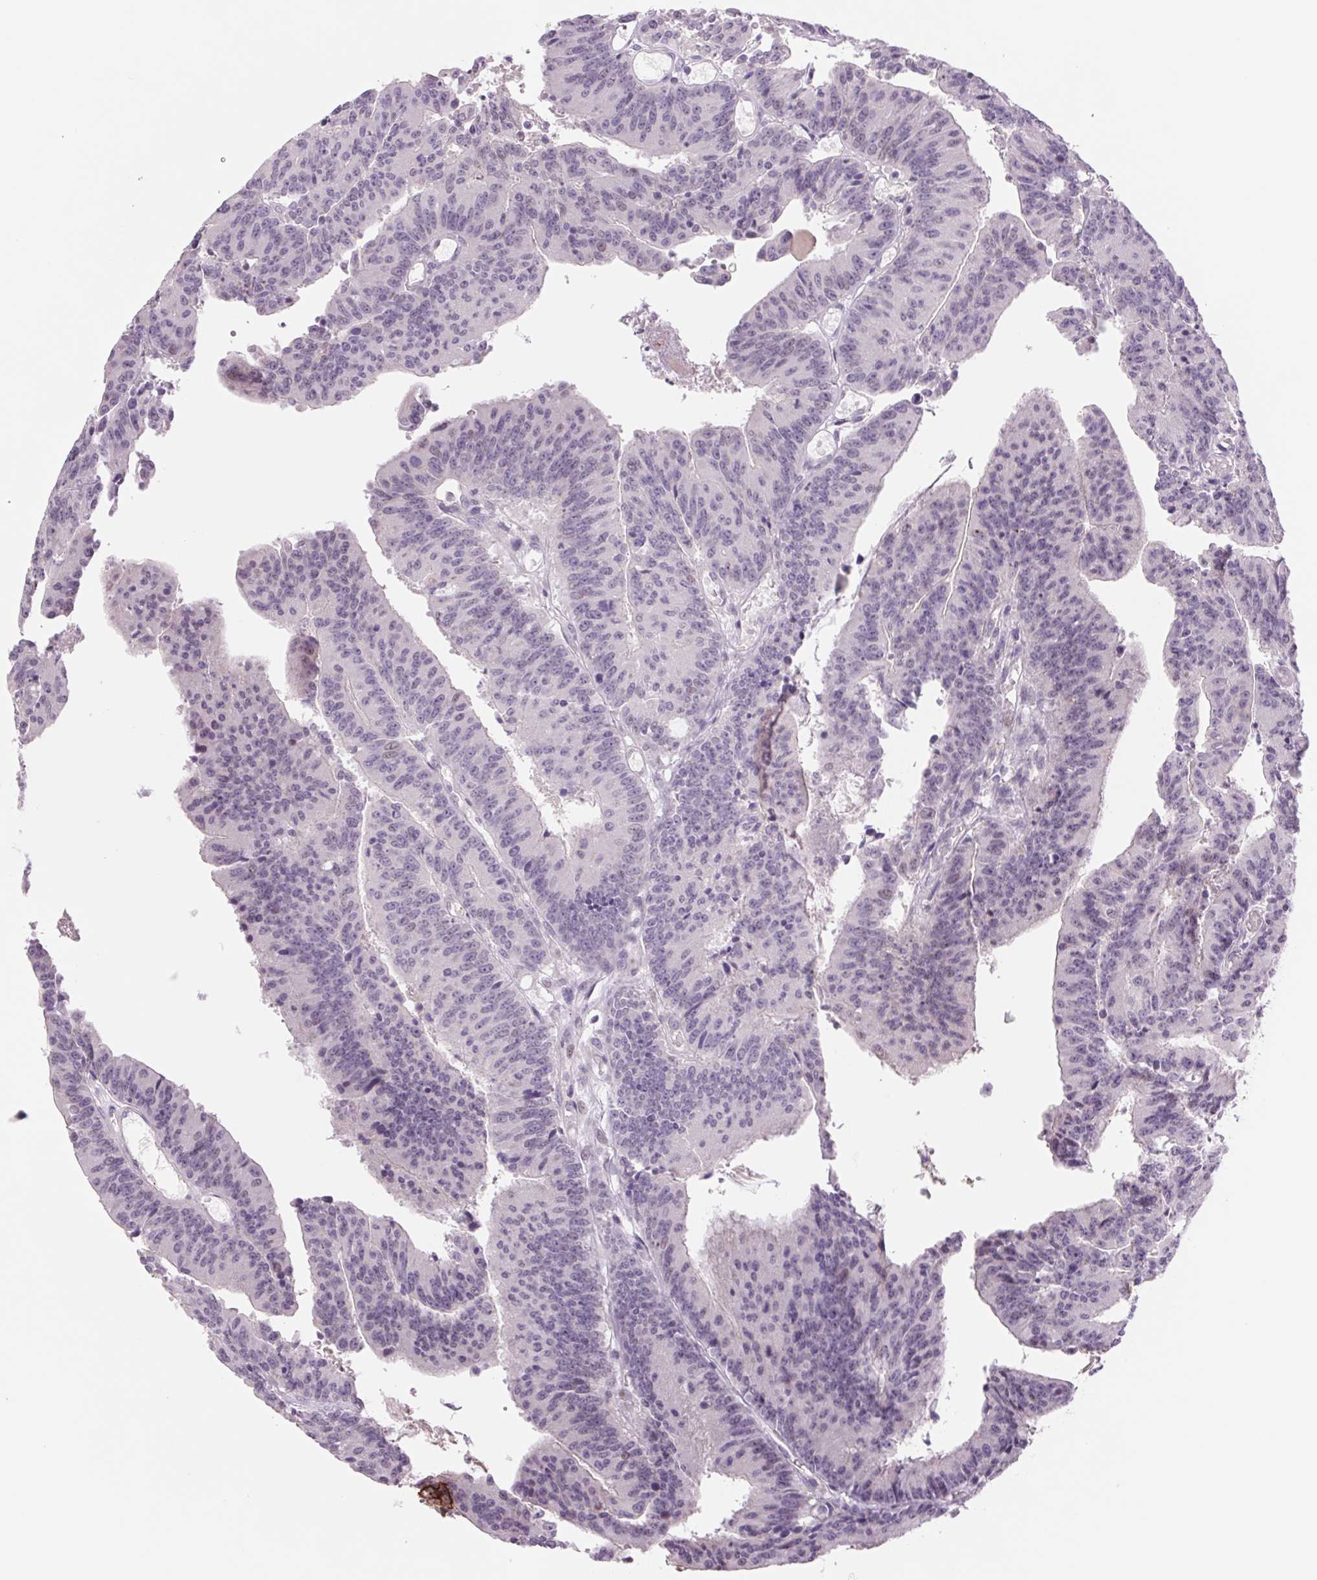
{"staining": {"intensity": "negative", "quantity": "none", "location": "none"}, "tissue": "colorectal cancer", "cell_type": "Tumor cells", "image_type": "cancer", "snomed": [{"axis": "morphology", "description": "Adenocarcinoma, NOS"}, {"axis": "topography", "description": "Colon"}], "caption": "Tumor cells are negative for brown protein staining in colorectal cancer.", "gene": "KRT1", "patient": {"sex": "female", "age": 78}}